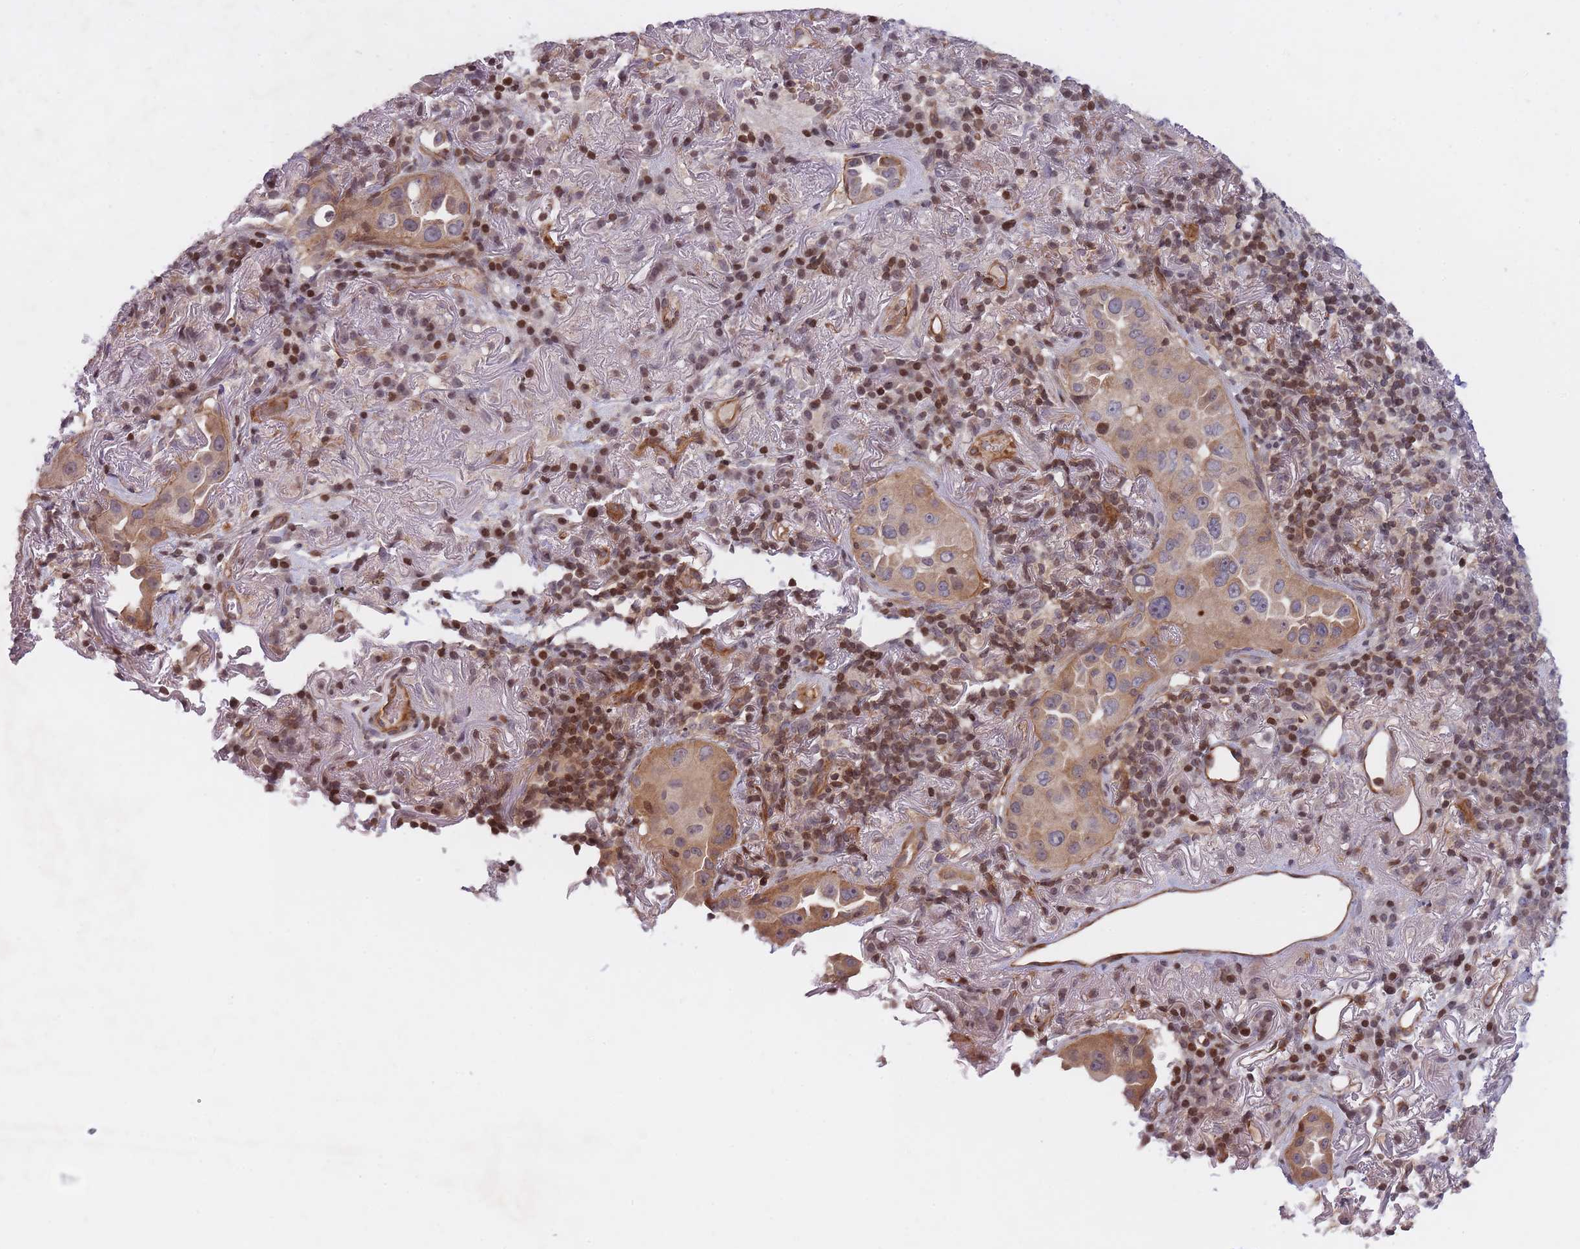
{"staining": {"intensity": "moderate", "quantity": ">75%", "location": "cytoplasmic/membranous"}, "tissue": "lung cancer", "cell_type": "Tumor cells", "image_type": "cancer", "snomed": [{"axis": "morphology", "description": "Adenocarcinoma, NOS"}, {"axis": "topography", "description": "Lung"}], "caption": "High-magnification brightfield microscopy of lung cancer stained with DAB (3,3'-diaminobenzidine) (brown) and counterstained with hematoxylin (blue). tumor cells exhibit moderate cytoplasmic/membranous staining is identified in about>75% of cells.", "gene": "SLC35F5", "patient": {"sex": "female", "age": 69}}